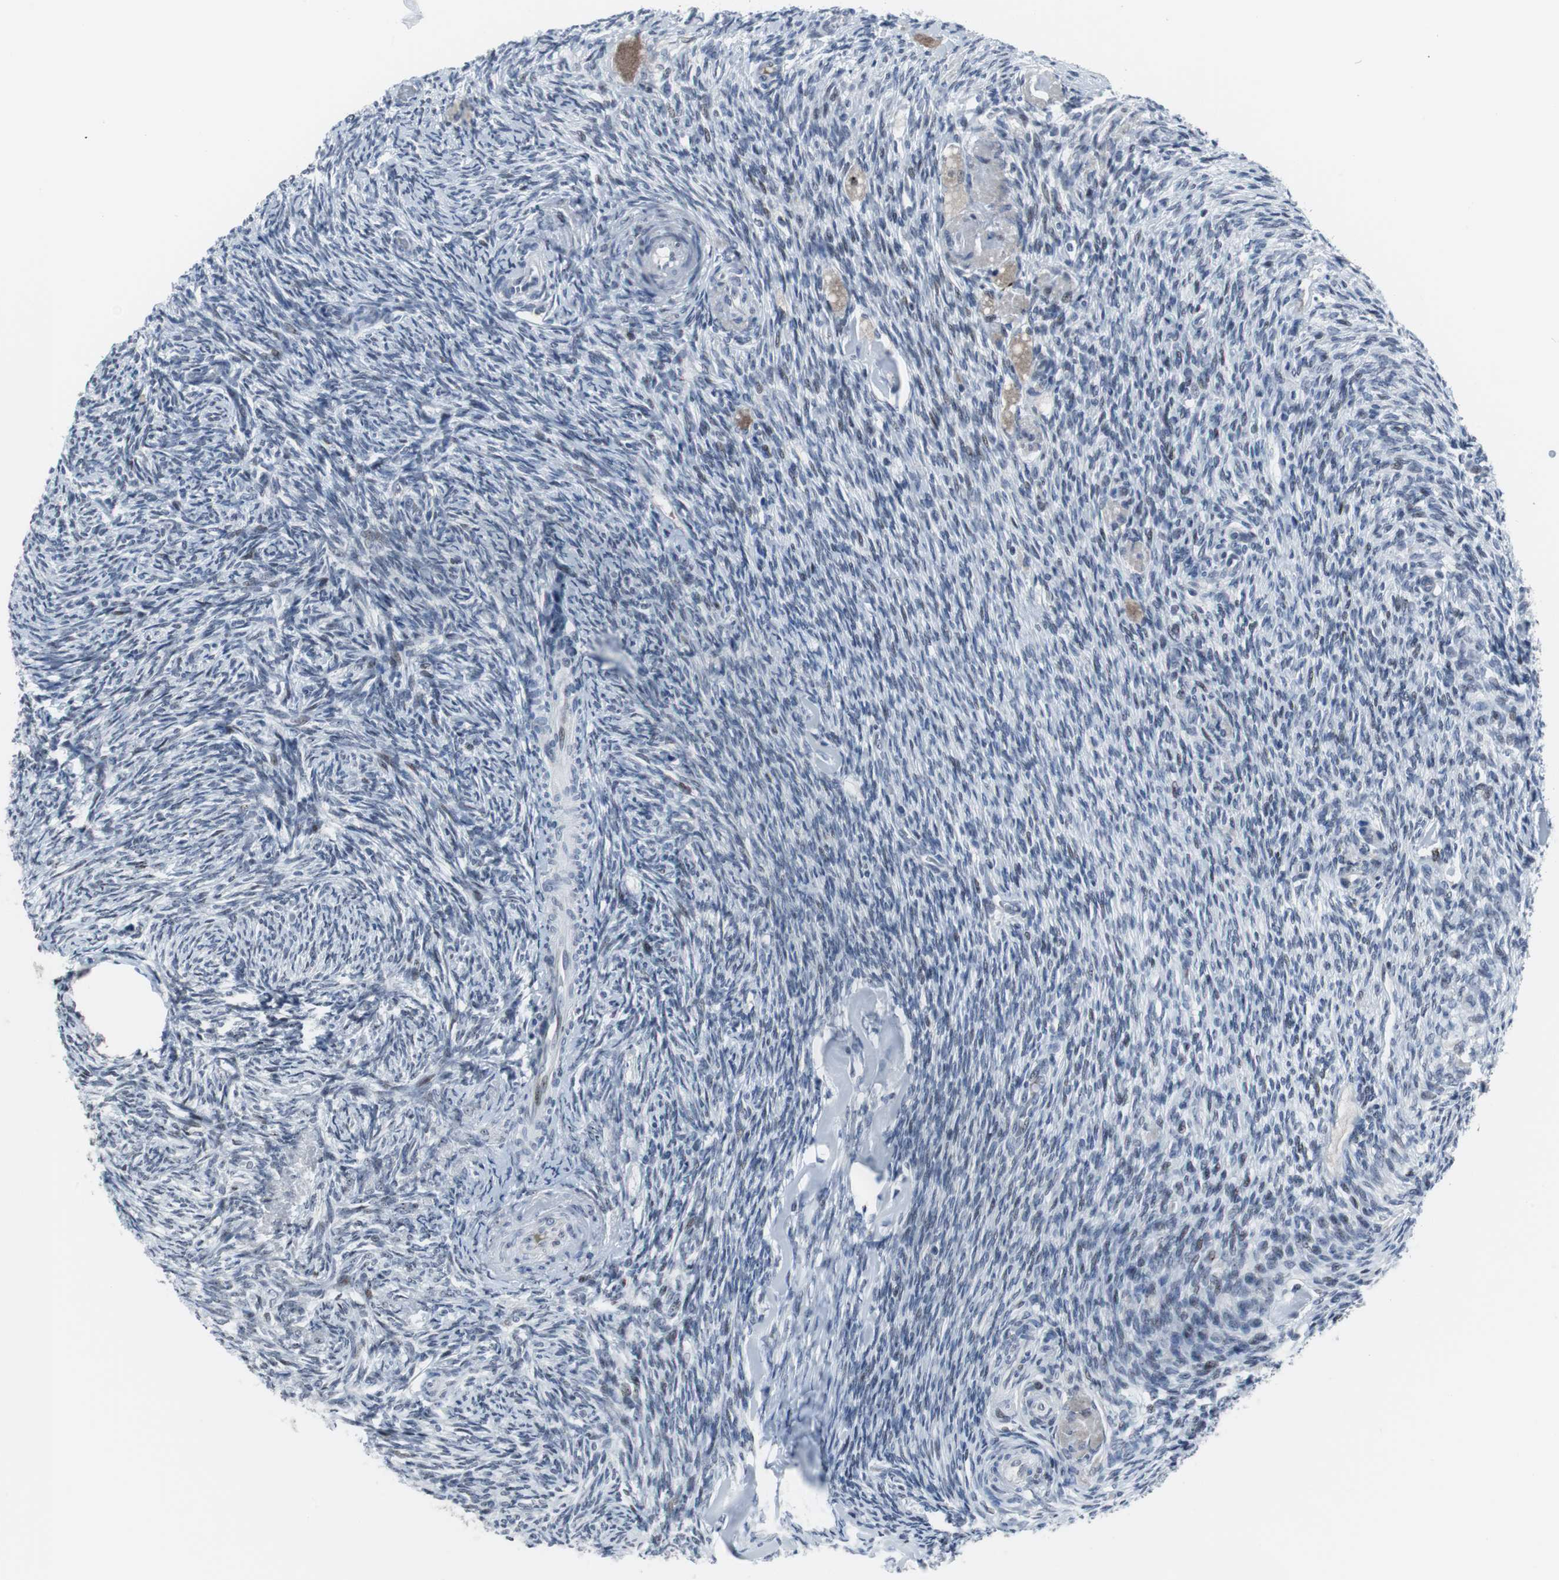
{"staining": {"intensity": "negative", "quantity": "none", "location": "none"}, "tissue": "ovary", "cell_type": "Ovarian stroma cells", "image_type": "normal", "snomed": [{"axis": "morphology", "description": "Normal tissue, NOS"}, {"axis": "topography", "description": "Ovary"}], "caption": "DAB immunohistochemical staining of unremarkable ovary reveals no significant expression in ovarian stroma cells. The staining is performed using DAB brown chromogen with nuclei counter-stained in using hematoxylin.", "gene": "DOK1", "patient": {"sex": "female", "age": 60}}